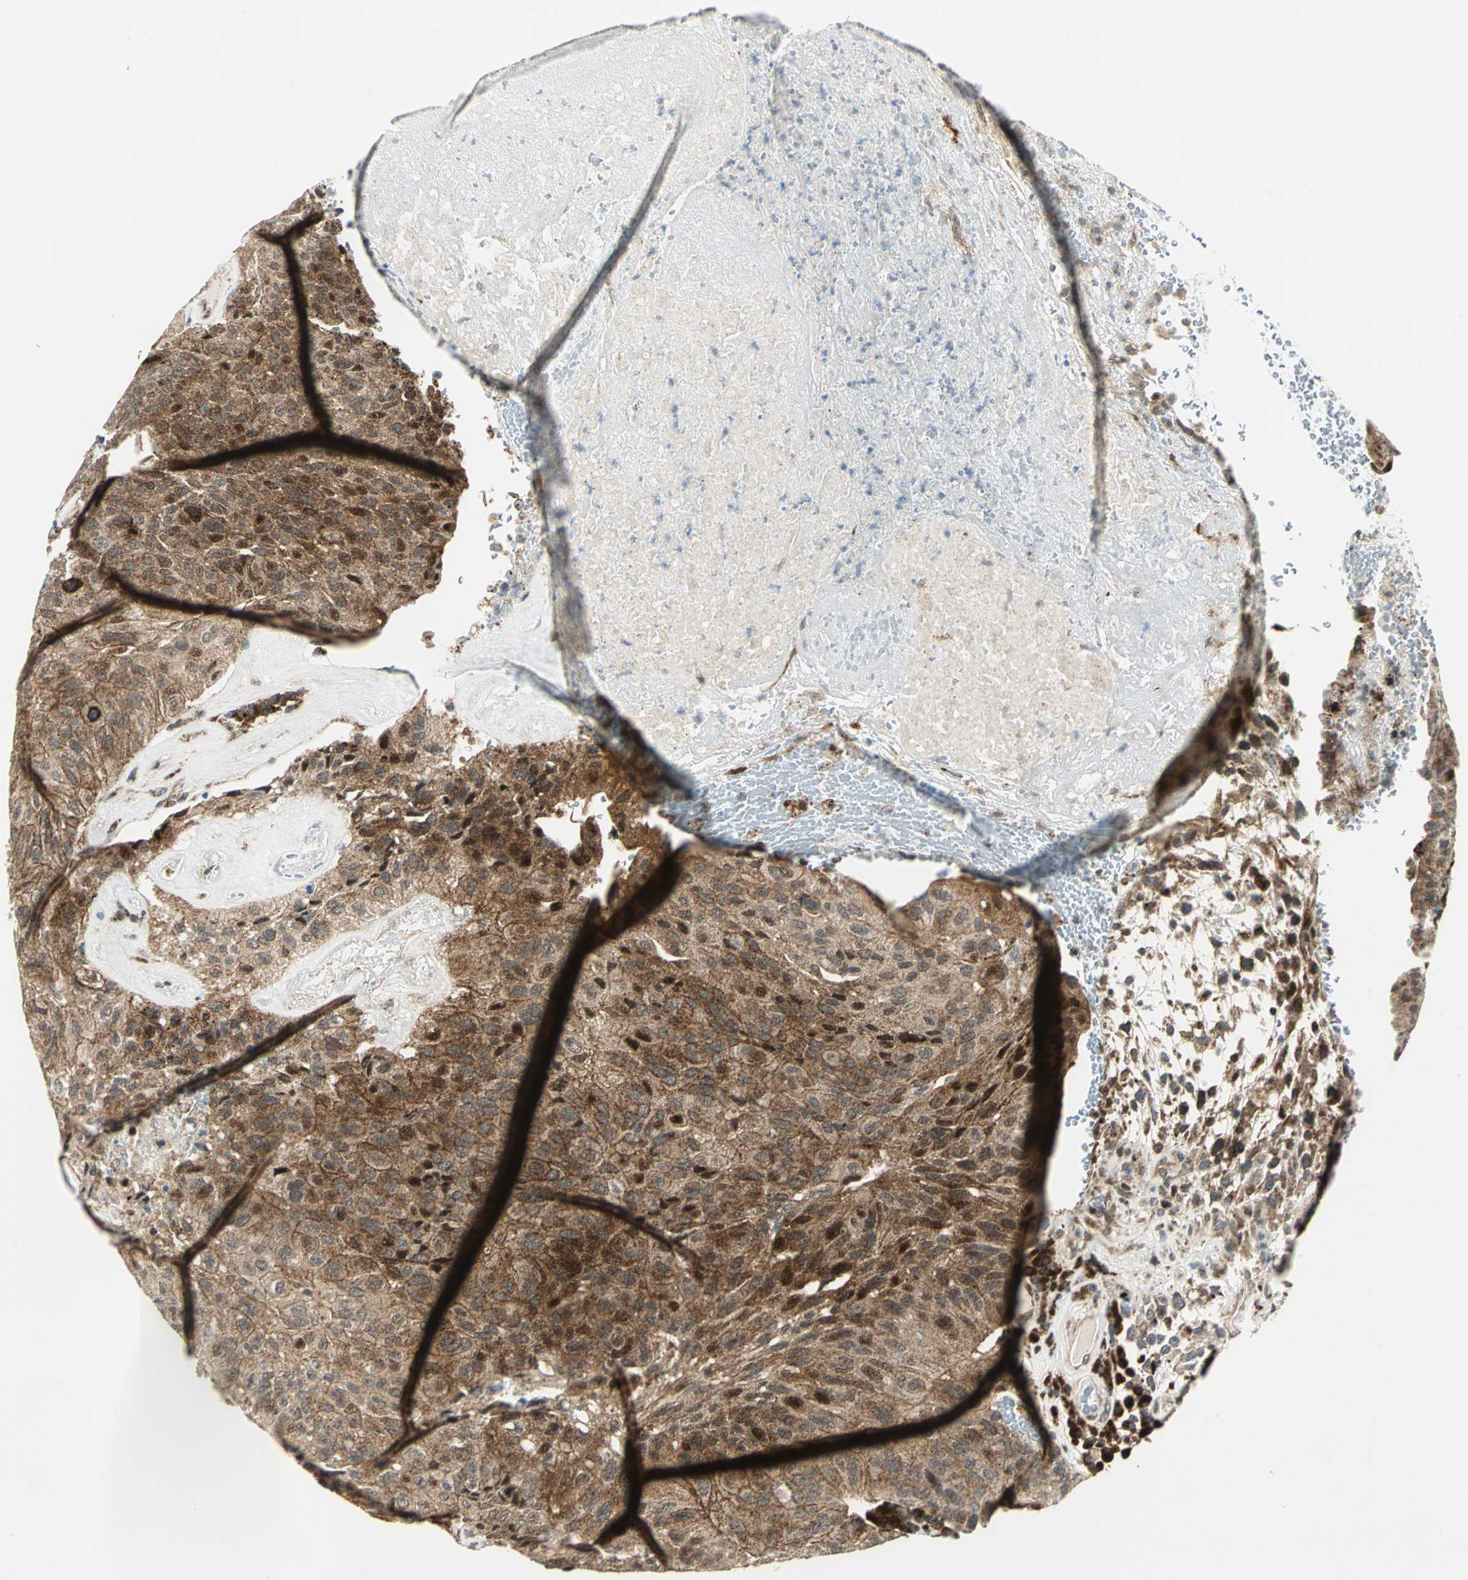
{"staining": {"intensity": "moderate", "quantity": ">75%", "location": "cytoplasmic/membranous,nuclear"}, "tissue": "urothelial cancer", "cell_type": "Tumor cells", "image_type": "cancer", "snomed": [{"axis": "morphology", "description": "Urothelial carcinoma, High grade"}, {"axis": "topography", "description": "Urinary bladder"}], "caption": "Immunohistochemical staining of human urothelial cancer exhibits moderate cytoplasmic/membranous and nuclear protein positivity in about >75% of tumor cells.", "gene": "ATP6V1A", "patient": {"sex": "male", "age": 66}}